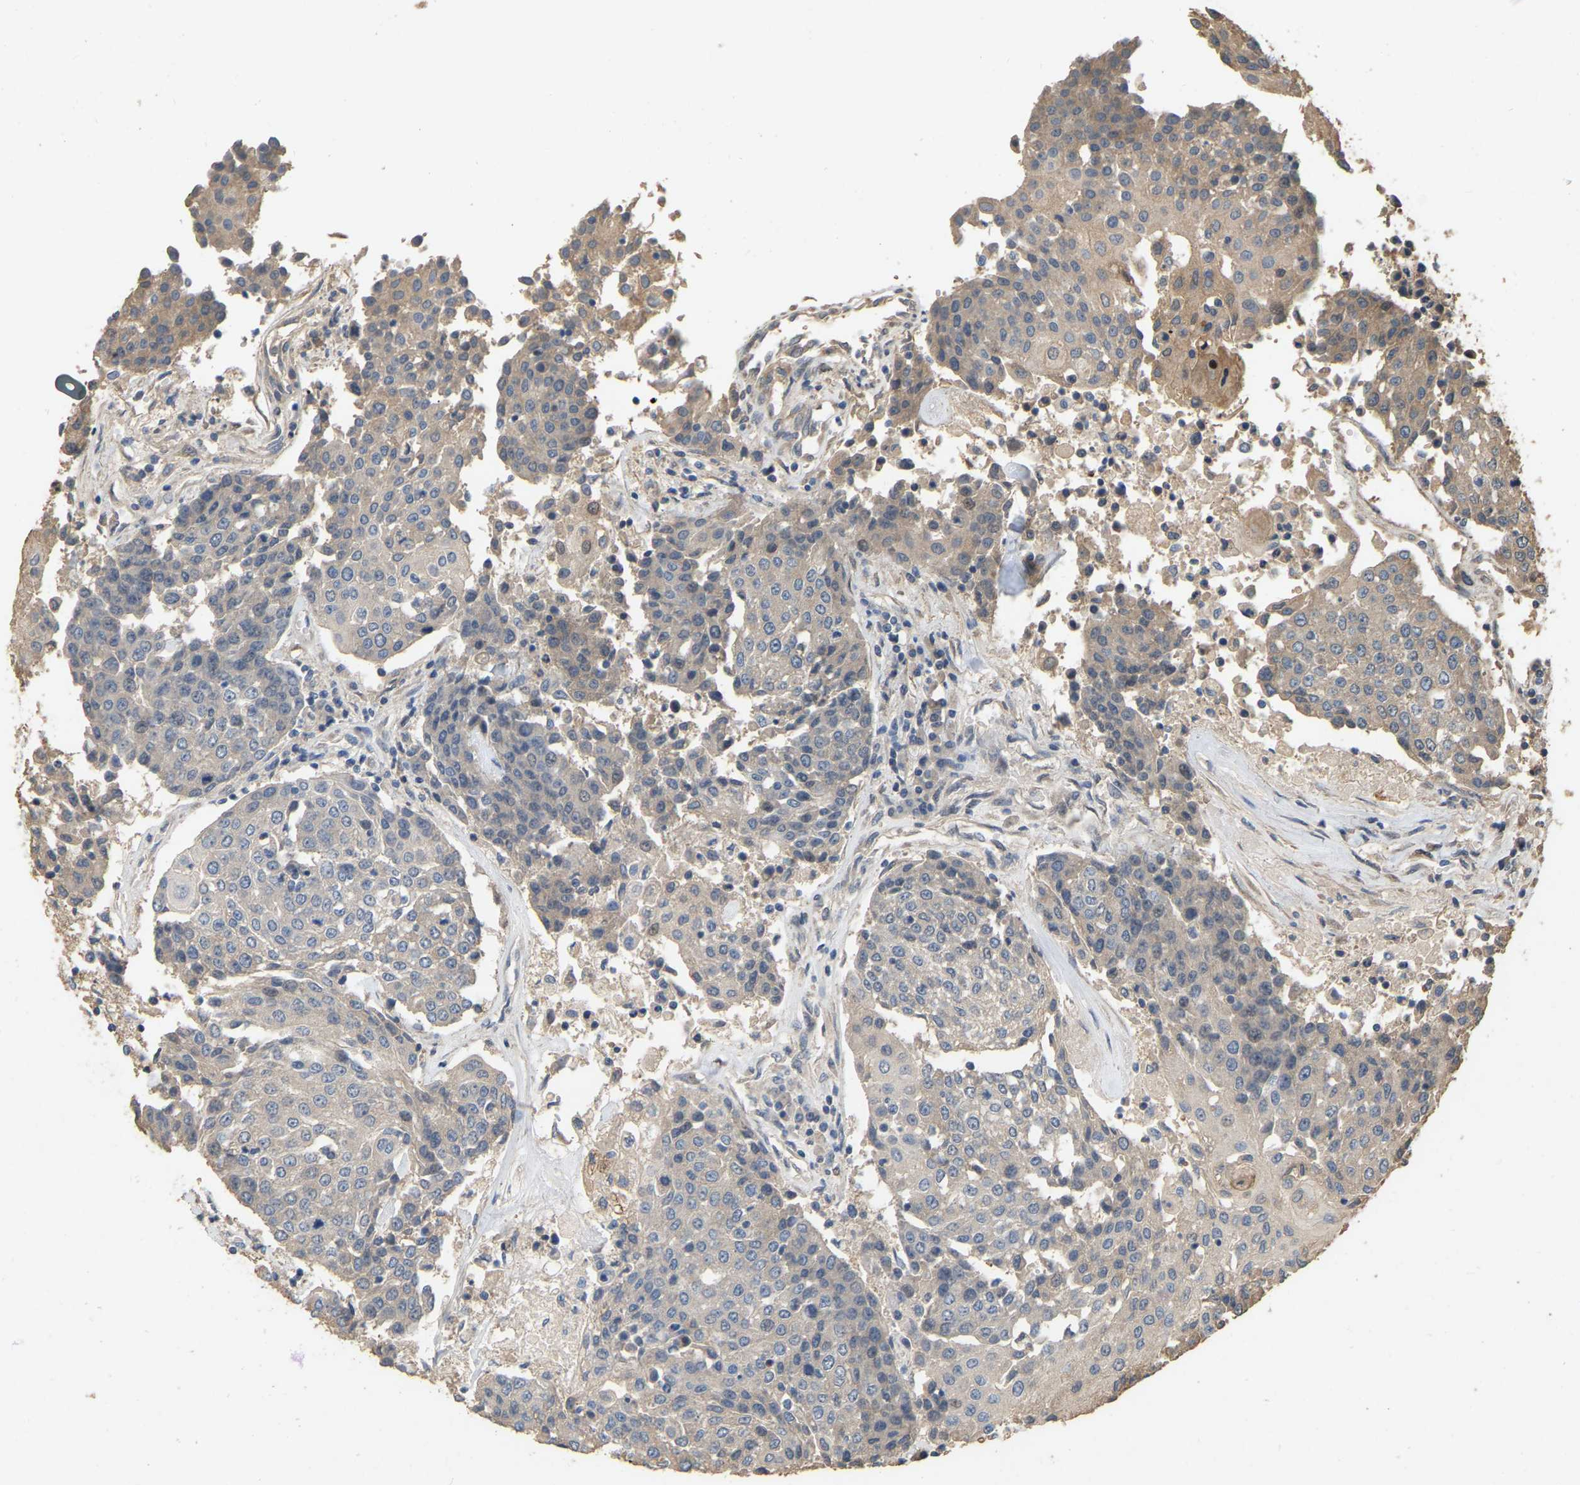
{"staining": {"intensity": "weak", "quantity": "<25%", "location": "cytoplasmic/membranous"}, "tissue": "urothelial cancer", "cell_type": "Tumor cells", "image_type": "cancer", "snomed": [{"axis": "morphology", "description": "Urothelial carcinoma, High grade"}, {"axis": "topography", "description": "Urinary bladder"}], "caption": "Immunohistochemistry of high-grade urothelial carcinoma exhibits no staining in tumor cells.", "gene": "NCS1", "patient": {"sex": "female", "age": 85}}